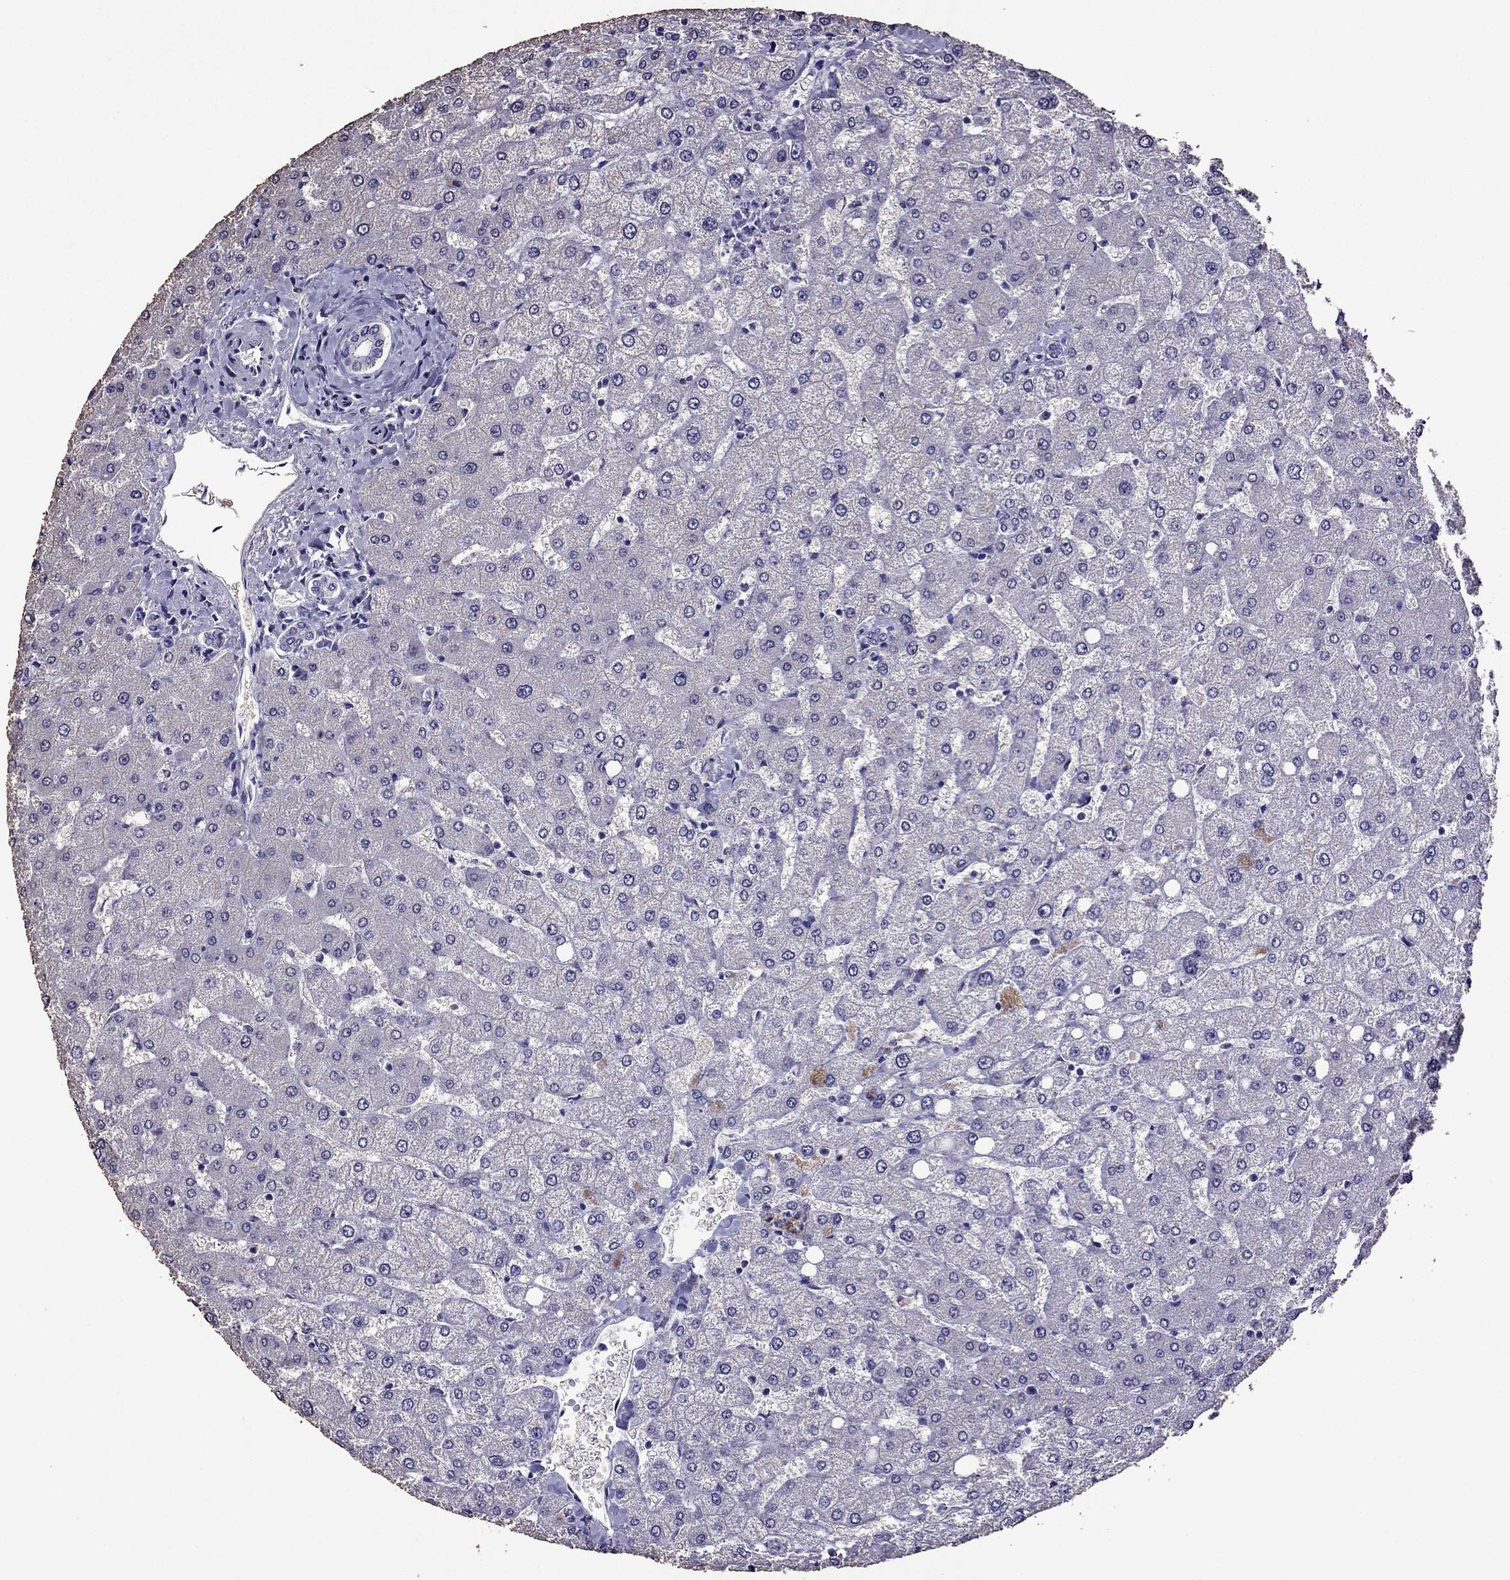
{"staining": {"intensity": "negative", "quantity": "none", "location": "none"}, "tissue": "liver", "cell_type": "Cholangiocytes", "image_type": "normal", "snomed": [{"axis": "morphology", "description": "Normal tissue, NOS"}, {"axis": "topography", "description": "Liver"}], "caption": "Immunohistochemical staining of benign human liver displays no significant expression in cholangiocytes. (DAB immunohistochemistry (IHC), high magnification).", "gene": "NKX3", "patient": {"sex": "female", "age": 54}}